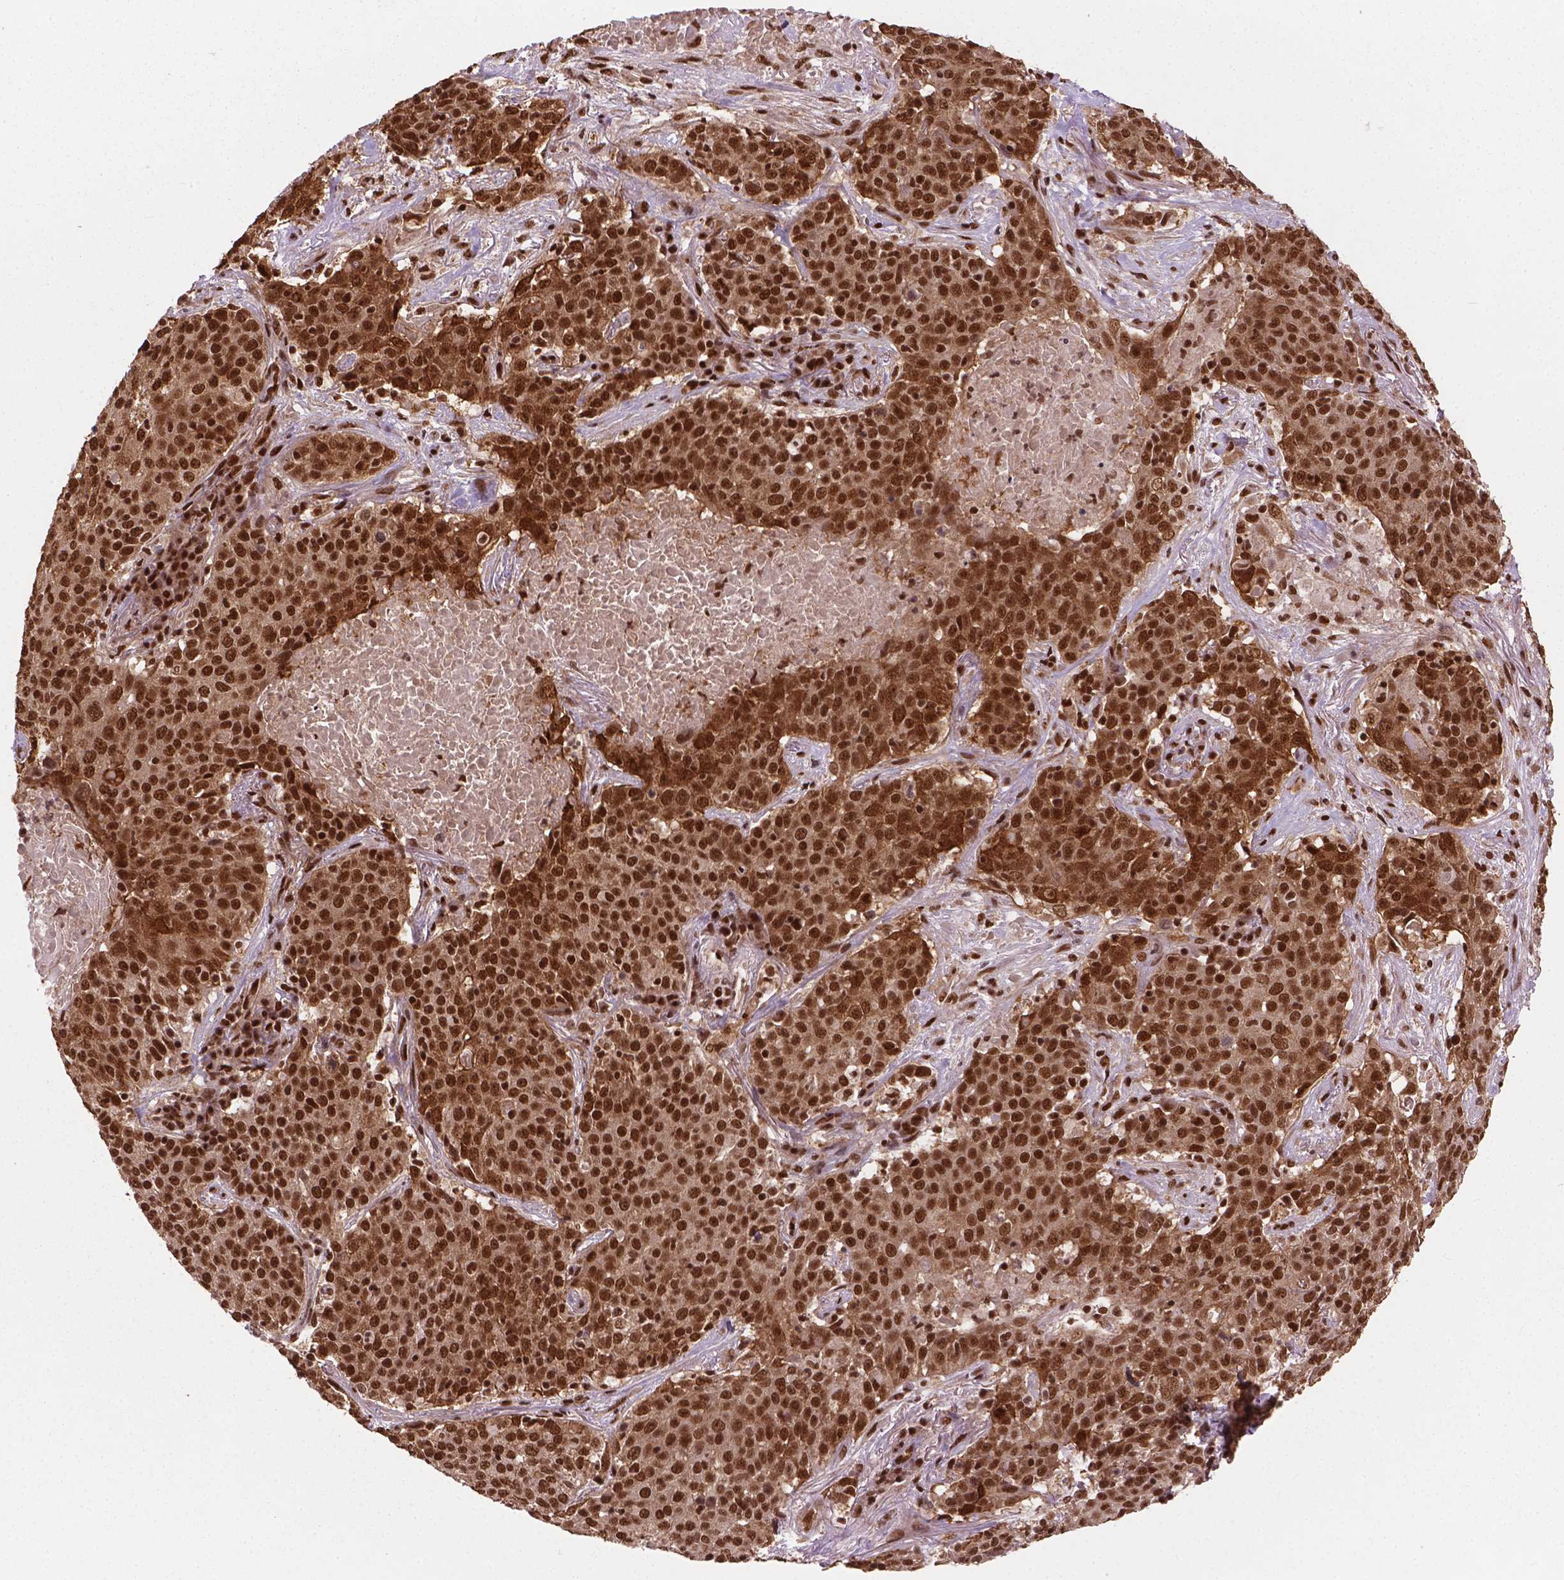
{"staining": {"intensity": "strong", "quantity": ">75%", "location": "nuclear"}, "tissue": "lung cancer", "cell_type": "Tumor cells", "image_type": "cancer", "snomed": [{"axis": "morphology", "description": "Squamous cell carcinoma, NOS"}, {"axis": "topography", "description": "Lung"}], "caption": "The immunohistochemical stain highlights strong nuclear positivity in tumor cells of lung cancer (squamous cell carcinoma) tissue.", "gene": "SIRT6", "patient": {"sex": "male", "age": 82}}